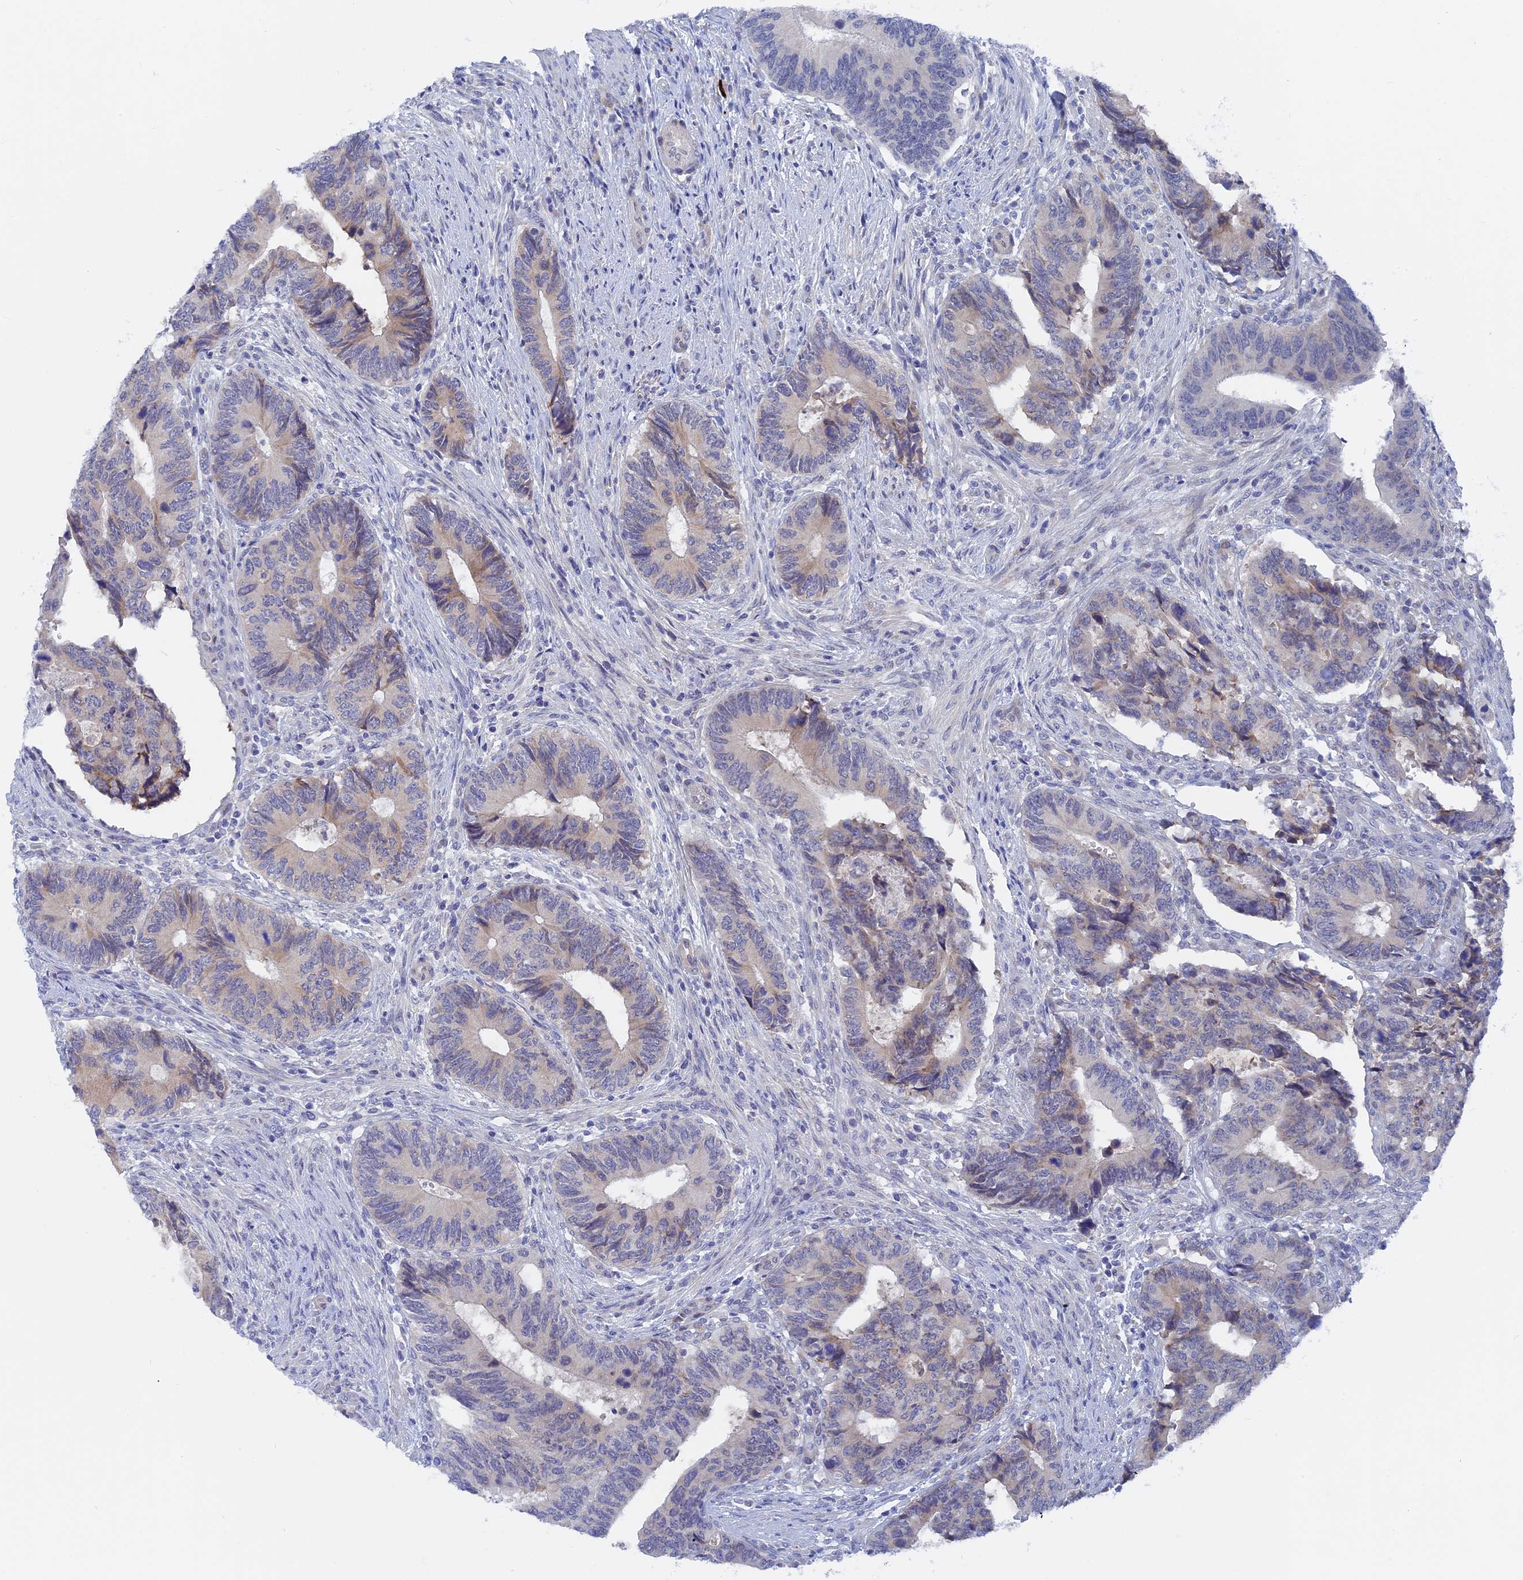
{"staining": {"intensity": "weak", "quantity": "<25%", "location": "cytoplasmic/membranous"}, "tissue": "colorectal cancer", "cell_type": "Tumor cells", "image_type": "cancer", "snomed": [{"axis": "morphology", "description": "Adenocarcinoma, NOS"}, {"axis": "topography", "description": "Colon"}], "caption": "Tumor cells are negative for protein expression in human colorectal adenocarcinoma.", "gene": "DACT3", "patient": {"sex": "male", "age": 87}}